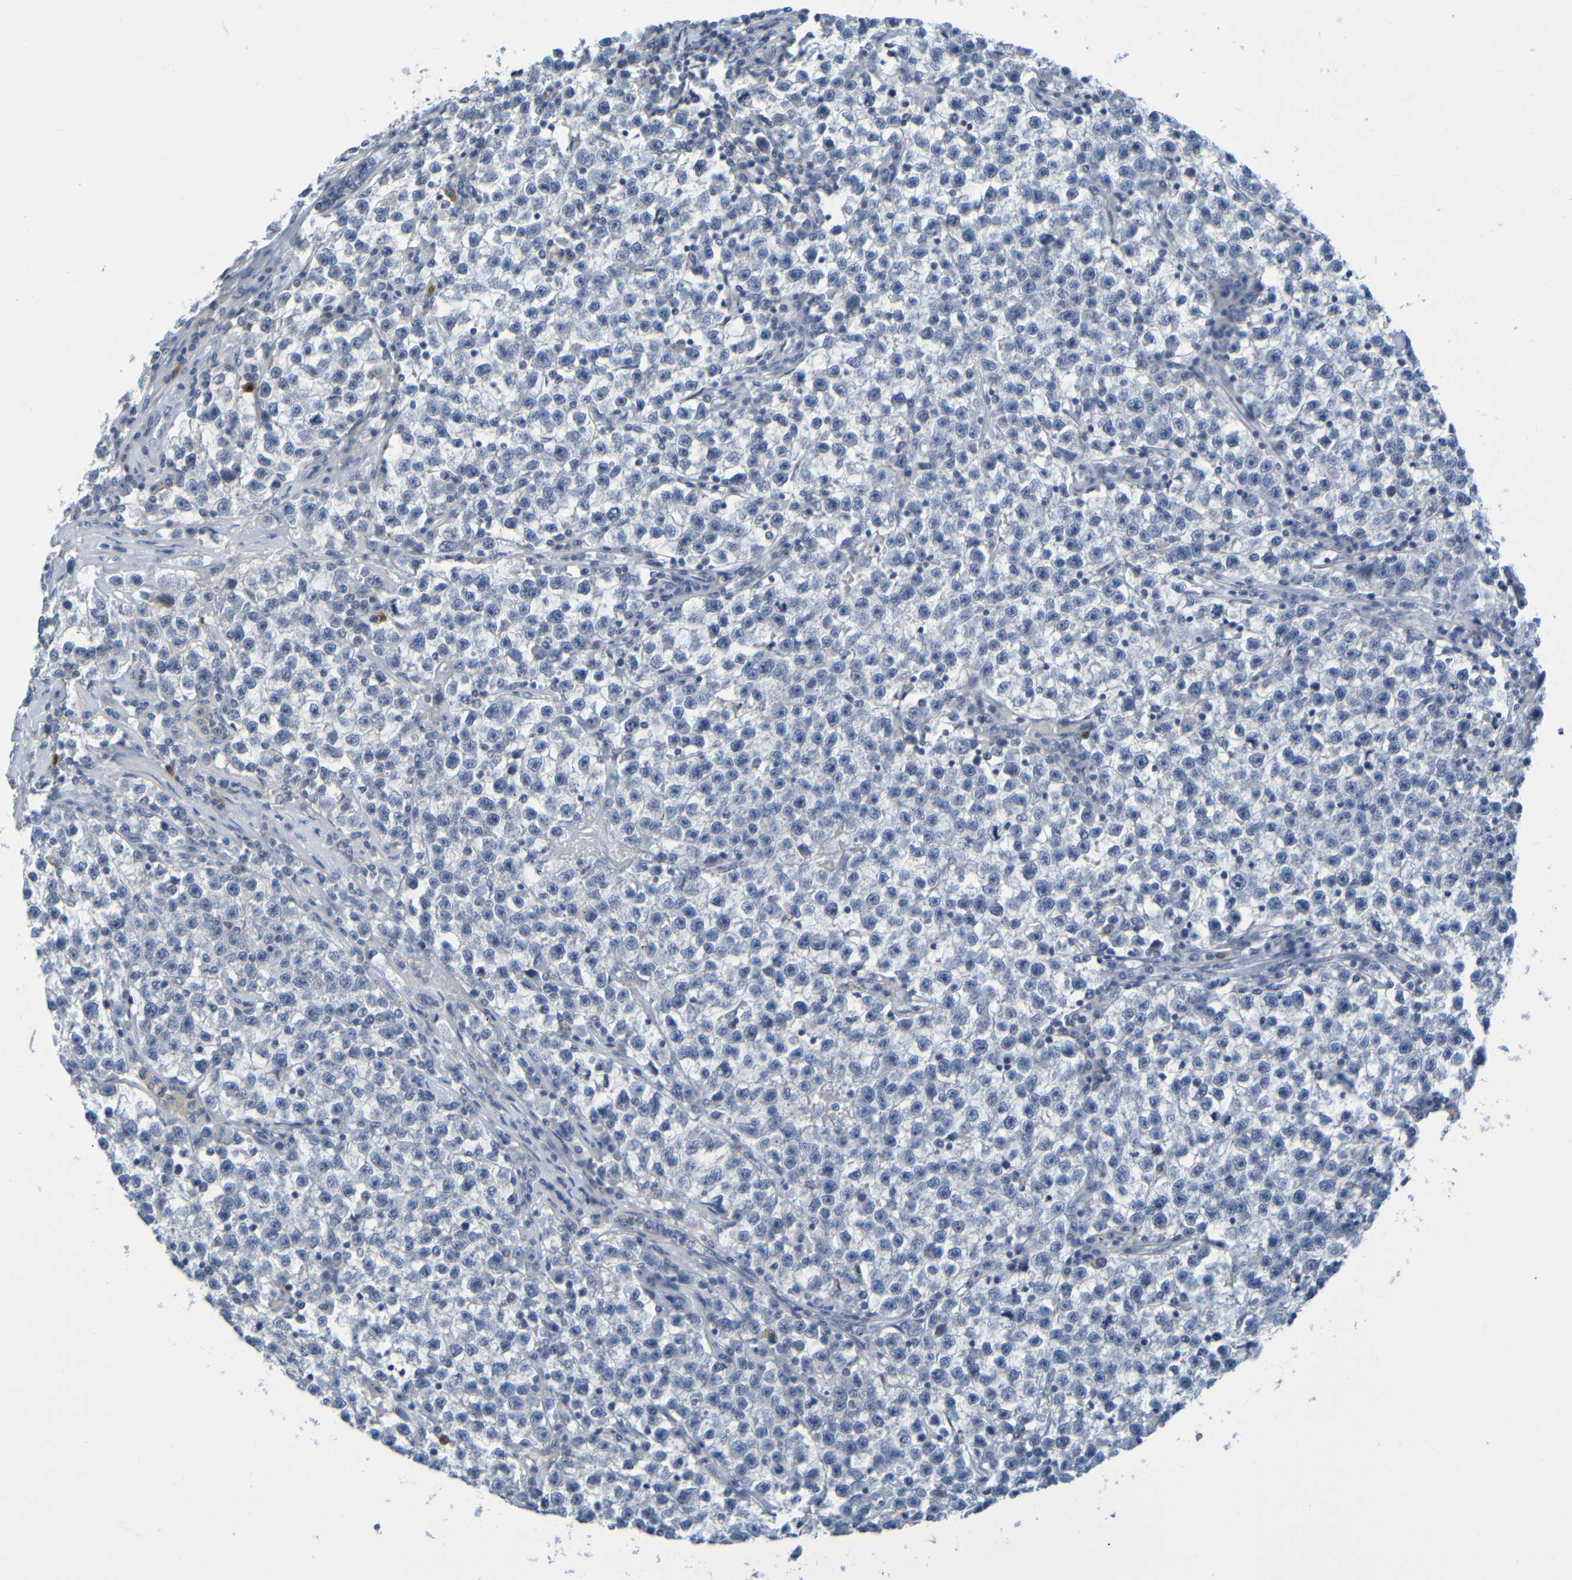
{"staining": {"intensity": "negative", "quantity": "none", "location": "none"}, "tissue": "testis cancer", "cell_type": "Tumor cells", "image_type": "cancer", "snomed": [{"axis": "morphology", "description": "Seminoma, NOS"}, {"axis": "topography", "description": "Testis"}], "caption": "This image is of testis cancer (seminoma) stained with immunohistochemistry to label a protein in brown with the nuclei are counter-stained blue. There is no expression in tumor cells.", "gene": "C3AR1", "patient": {"sex": "male", "age": 22}}